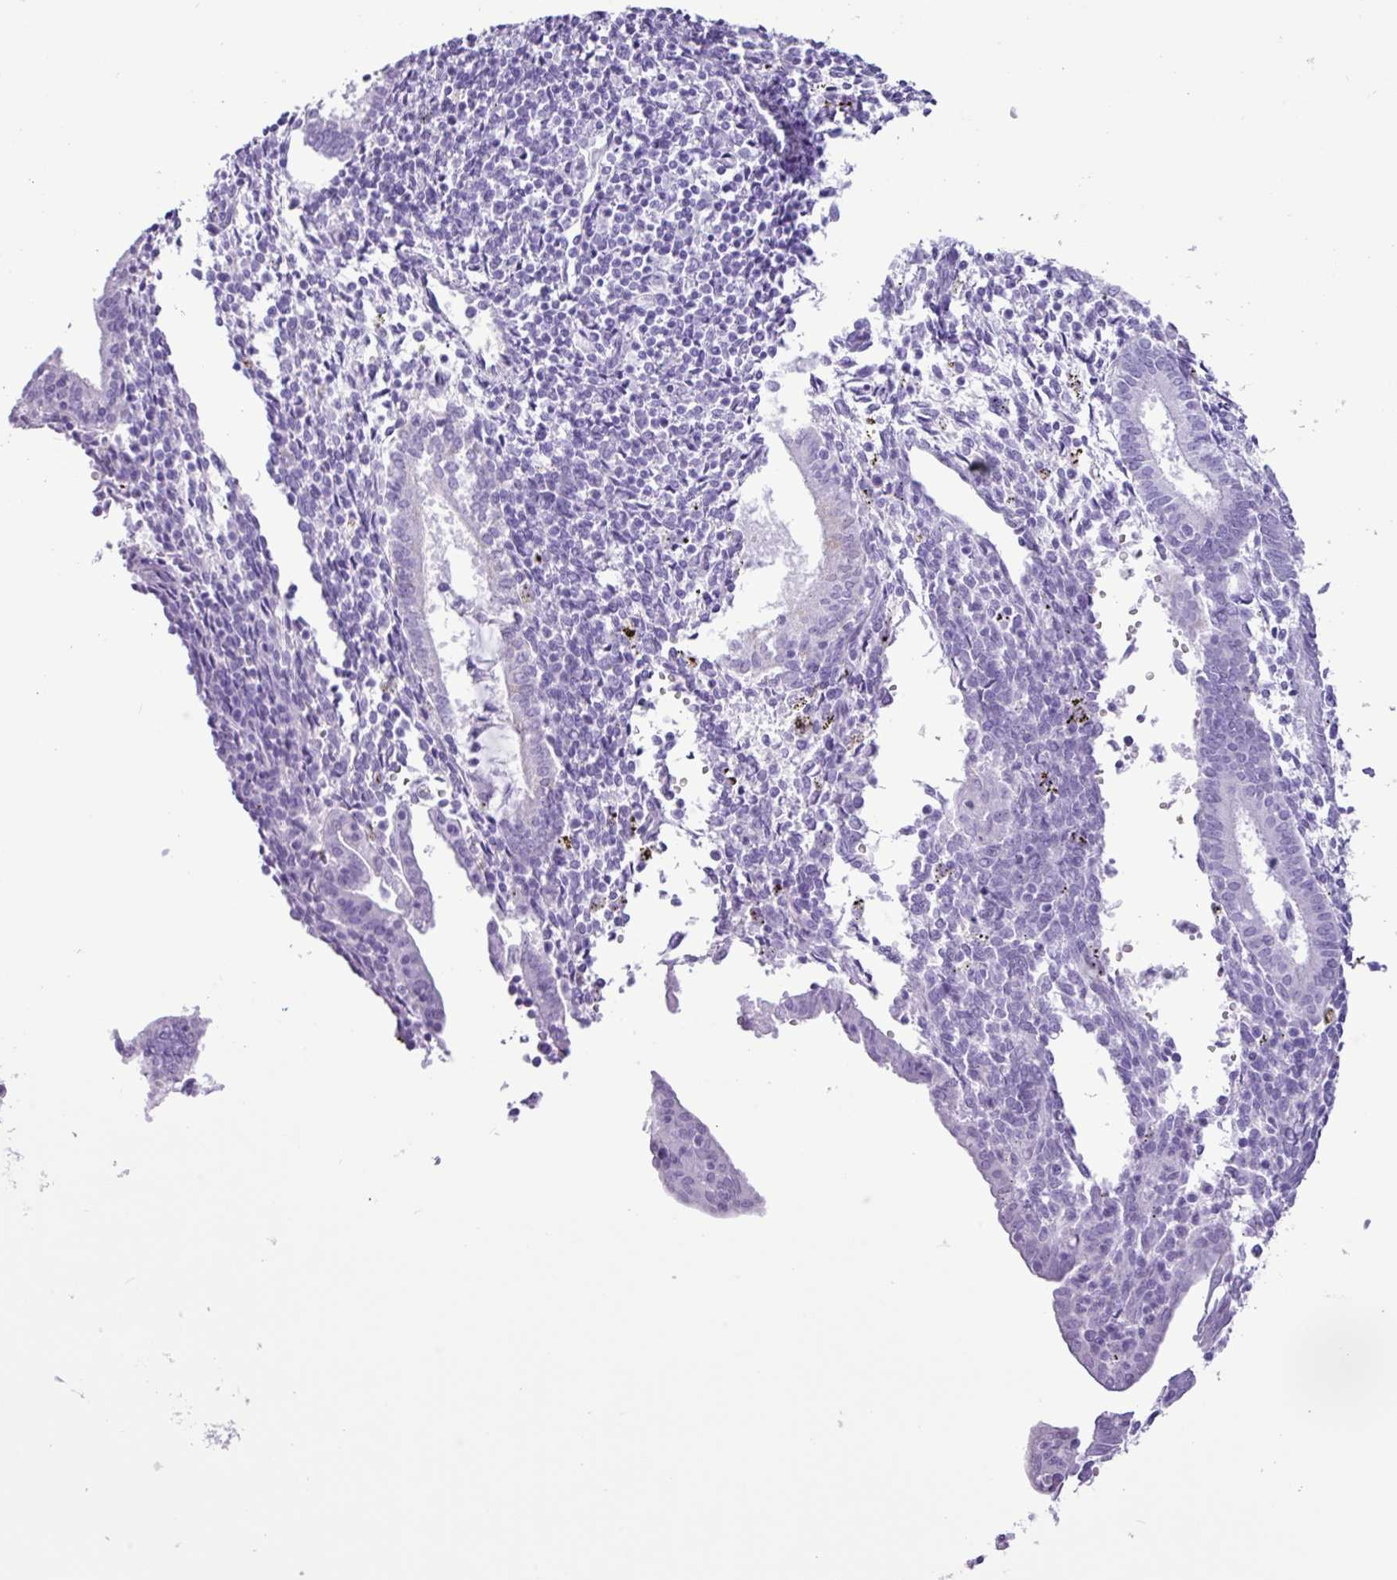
{"staining": {"intensity": "negative", "quantity": "none", "location": "none"}, "tissue": "endometrium", "cell_type": "Cells in endometrial stroma", "image_type": "normal", "snomed": [{"axis": "morphology", "description": "Normal tissue, NOS"}, {"axis": "topography", "description": "Endometrium"}], "caption": "An IHC histopathology image of normal endometrium is shown. There is no staining in cells in endometrial stroma of endometrium.", "gene": "CKMT2", "patient": {"sex": "female", "age": 41}}